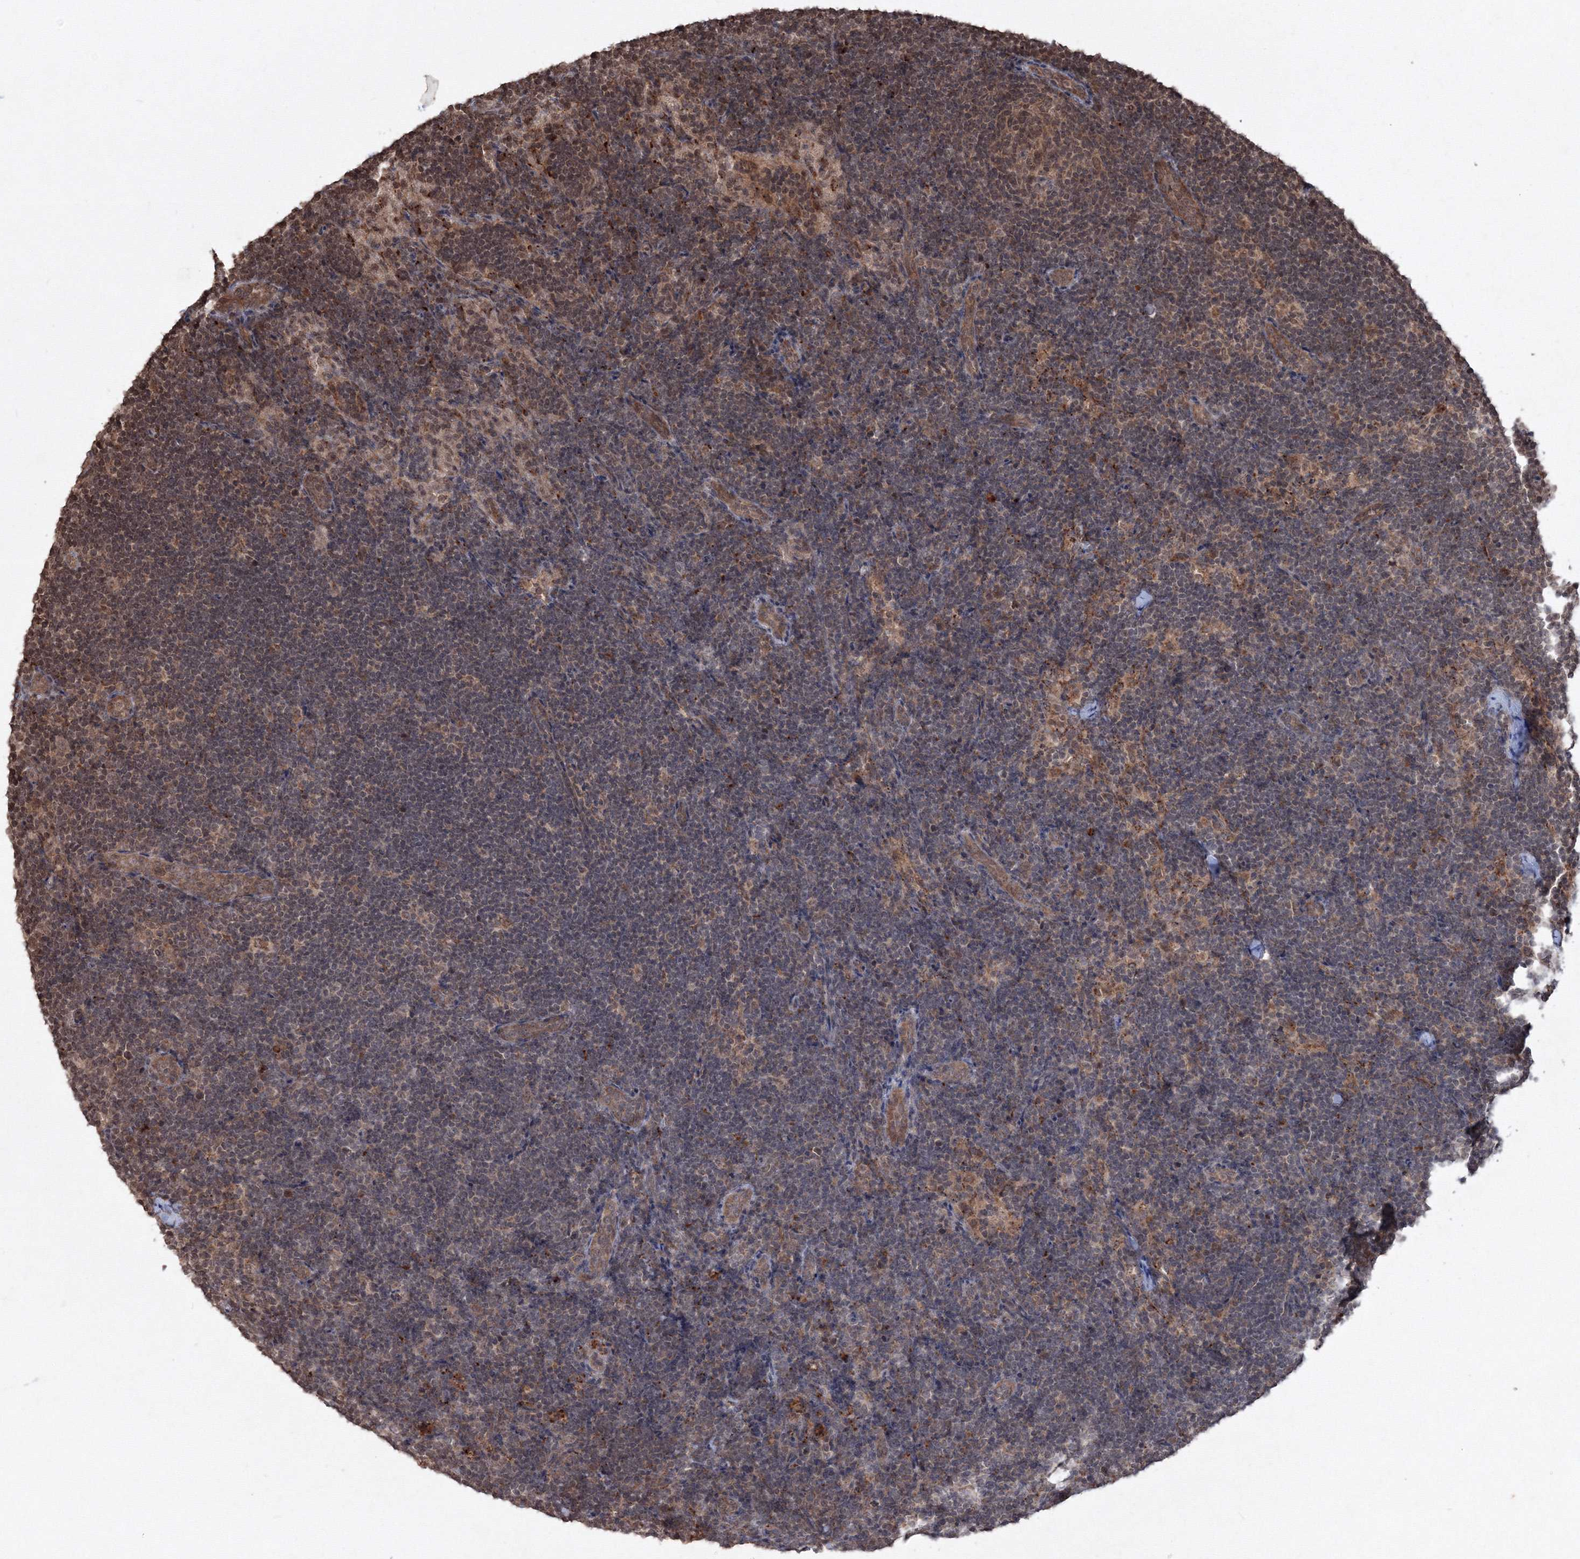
{"staining": {"intensity": "moderate", "quantity": ">75%", "location": "nuclear"}, "tissue": "lymph node", "cell_type": "Germinal center cells", "image_type": "normal", "snomed": [{"axis": "morphology", "description": "Normal tissue, NOS"}, {"axis": "topography", "description": "Lymph node"}], "caption": "This image shows IHC staining of unremarkable human lymph node, with medium moderate nuclear positivity in approximately >75% of germinal center cells.", "gene": "PEX13", "patient": {"sex": "female", "age": 22}}